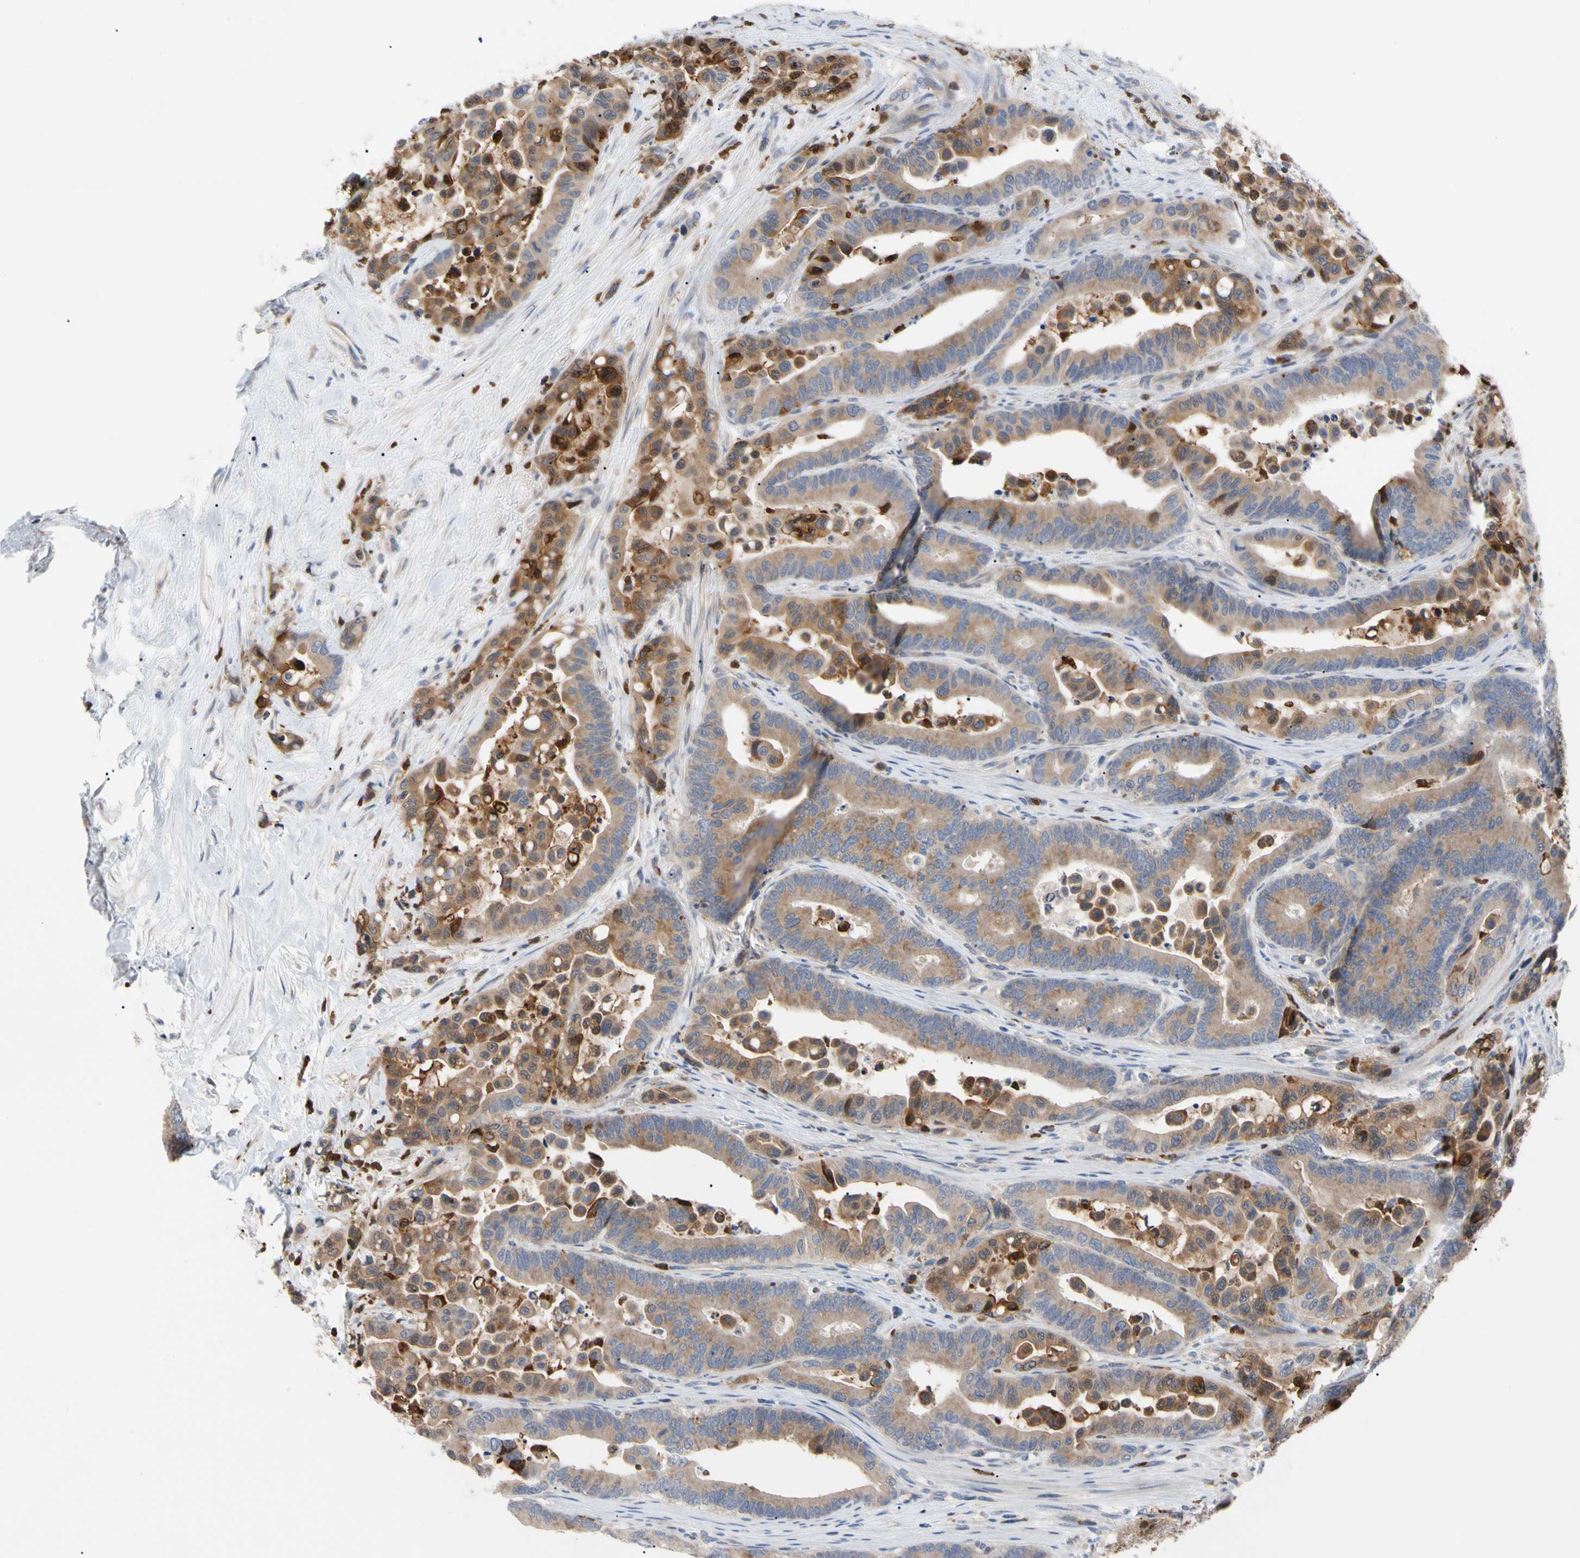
{"staining": {"intensity": "moderate", "quantity": ">75%", "location": "cytoplasmic/membranous"}, "tissue": "colorectal cancer", "cell_type": "Tumor cells", "image_type": "cancer", "snomed": [{"axis": "morphology", "description": "Normal tissue, NOS"}, {"axis": "morphology", "description": "Adenocarcinoma, NOS"}, {"axis": "topography", "description": "Colon"}], "caption": "Immunohistochemical staining of colorectal cancer (adenocarcinoma) demonstrates medium levels of moderate cytoplasmic/membranous staining in approximately >75% of tumor cells.", "gene": "MCL1", "patient": {"sex": "male", "age": 82}}